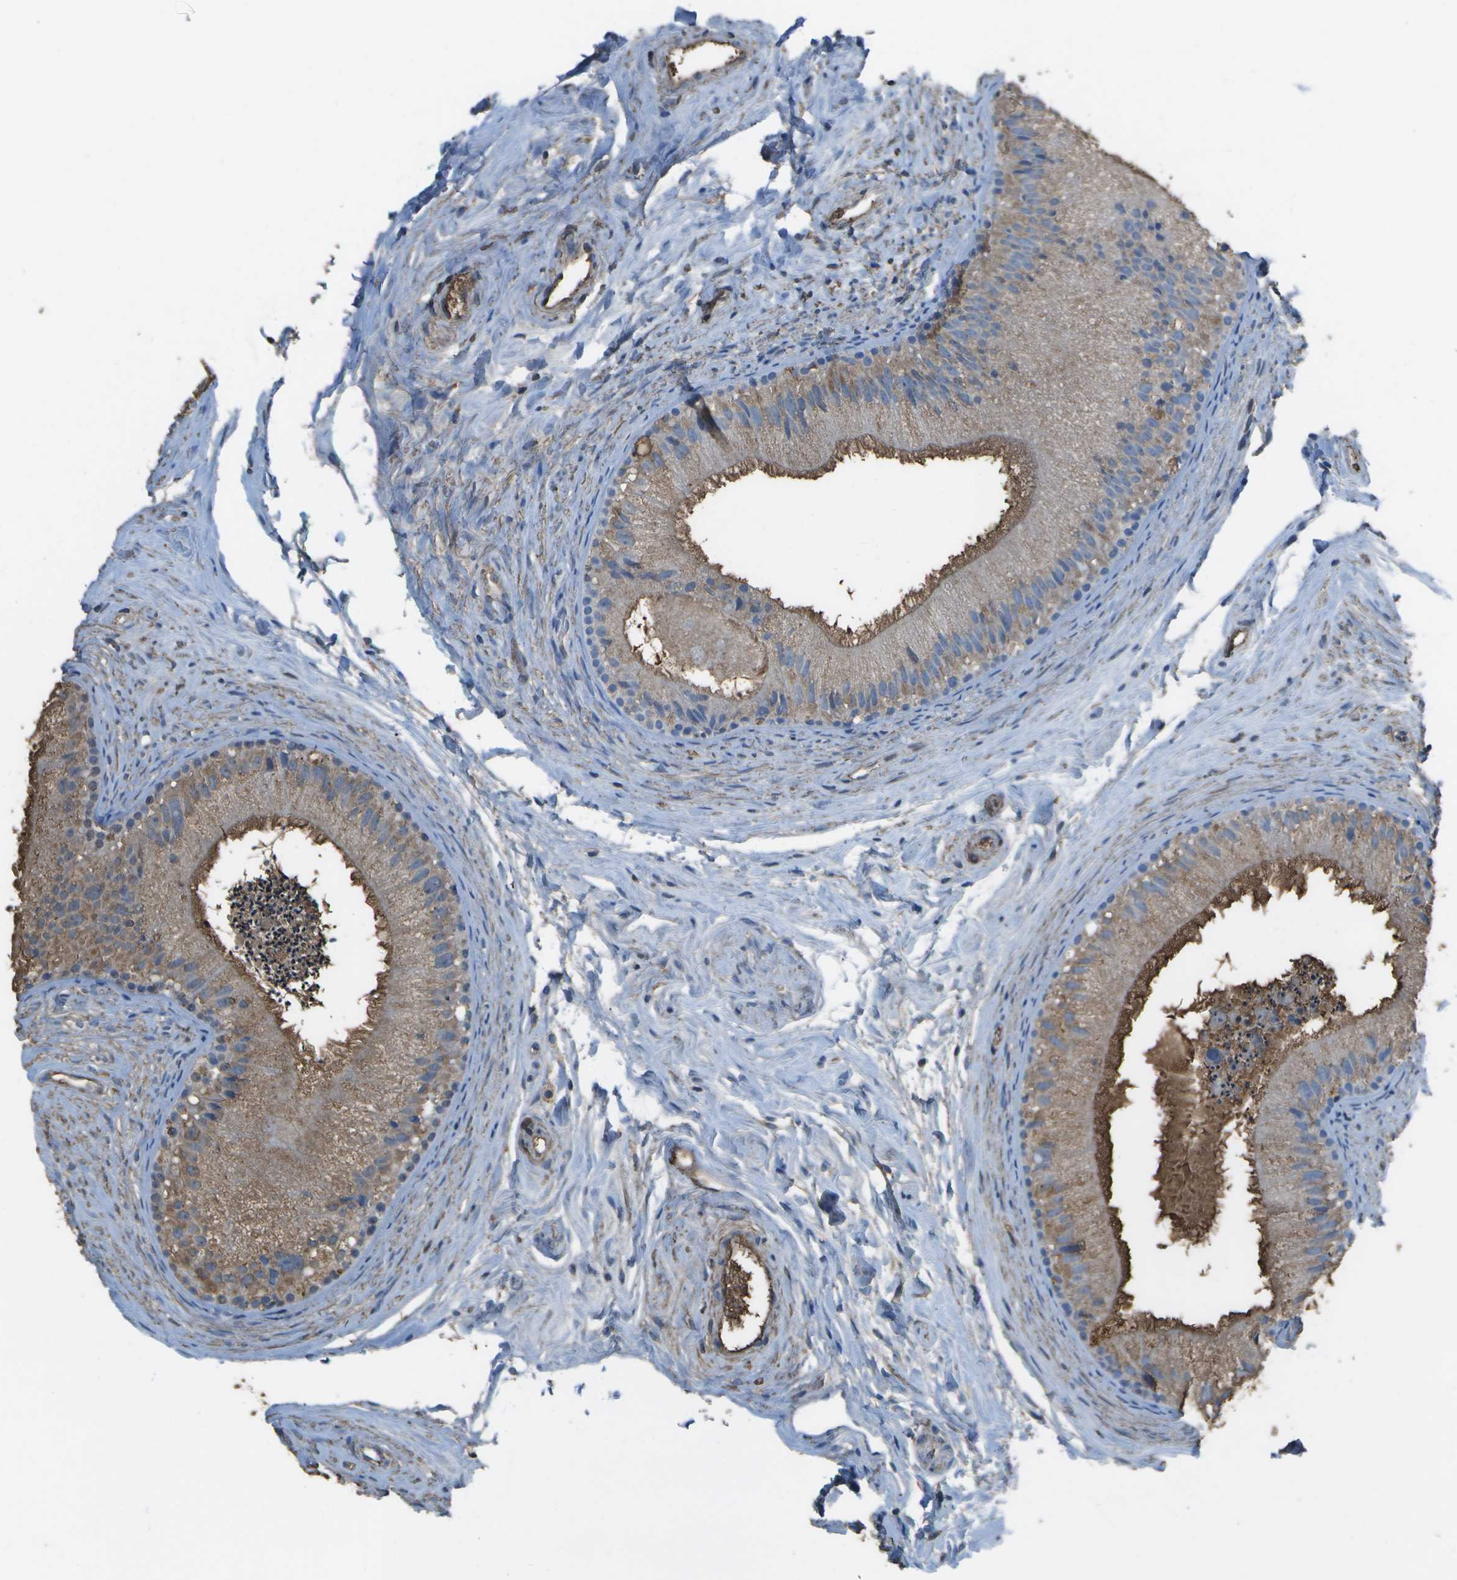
{"staining": {"intensity": "moderate", "quantity": ">75%", "location": "cytoplasmic/membranous"}, "tissue": "epididymis", "cell_type": "Glandular cells", "image_type": "normal", "snomed": [{"axis": "morphology", "description": "Normal tissue, NOS"}, {"axis": "topography", "description": "Epididymis"}], "caption": "An immunohistochemistry (IHC) micrograph of unremarkable tissue is shown. Protein staining in brown shows moderate cytoplasmic/membranous positivity in epididymis within glandular cells.", "gene": "CYP4F11", "patient": {"sex": "male", "age": 56}}